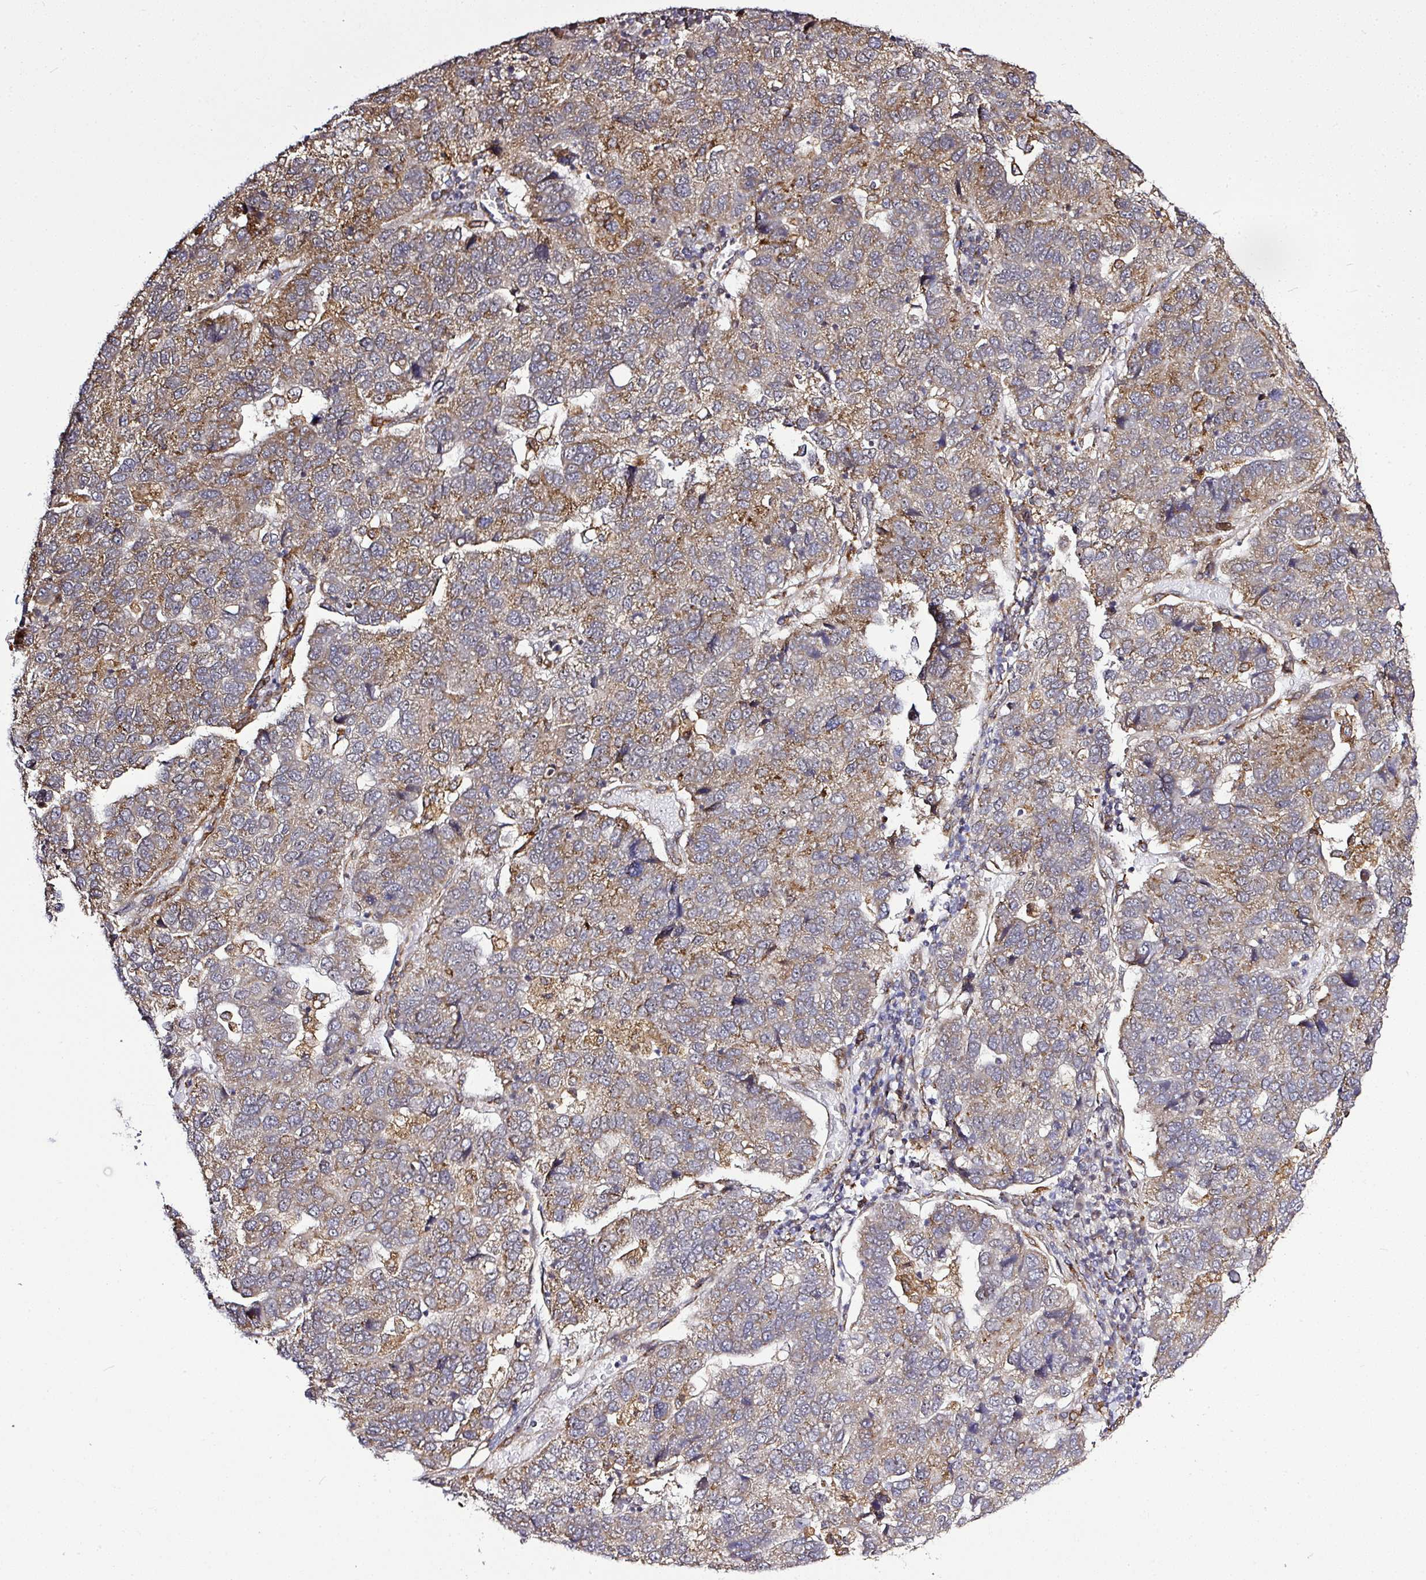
{"staining": {"intensity": "weak", "quantity": "25%-75%", "location": "cytoplasmic/membranous"}, "tissue": "pancreatic cancer", "cell_type": "Tumor cells", "image_type": "cancer", "snomed": [{"axis": "morphology", "description": "Adenocarcinoma, NOS"}, {"axis": "topography", "description": "Pancreas"}], "caption": "Tumor cells demonstrate low levels of weak cytoplasmic/membranous expression in approximately 25%-75% of cells in human pancreatic adenocarcinoma.", "gene": "FAM153A", "patient": {"sex": "female", "age": 61}}